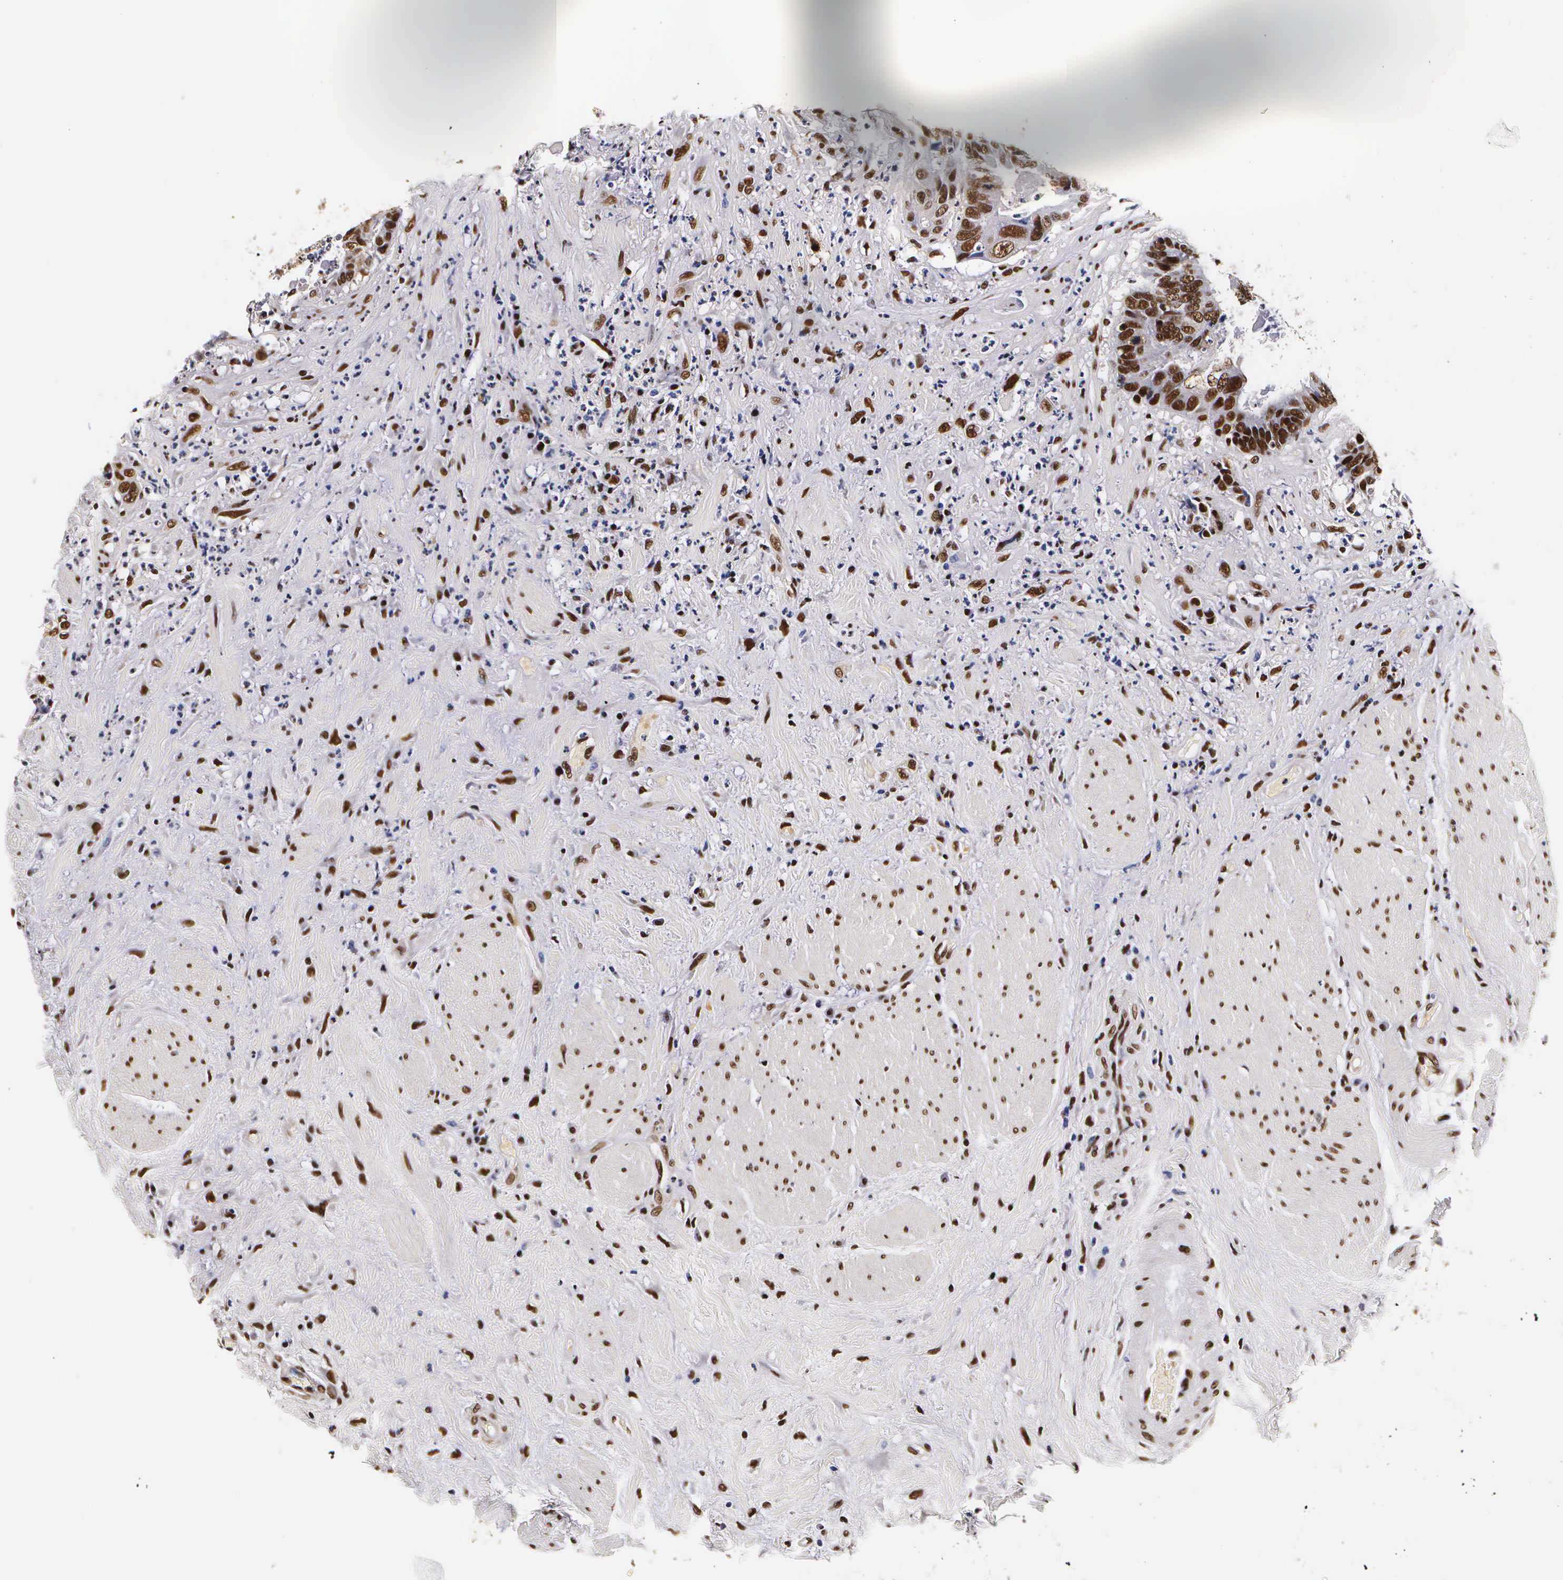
{"staining": {"intensity": "strong", "quantity": ">75%", "location": "nuclear"}, "tissue": "colorectal cancer", "cell_type": "Tumor cells", "image_type": "cancer", "snomed": [{"axis": "morphology", "description": "Adenocarcinoma, NOS"}, {"axis": "topography", "description": "Rectum"}], "caption": "Strong nuclear positivity for a protein is identified in about >75% of tumor cells of colorectal cancer using immunohistochemistry.", "gene": "PABPN1", "patient": {"sex": "female", "age": 65}}